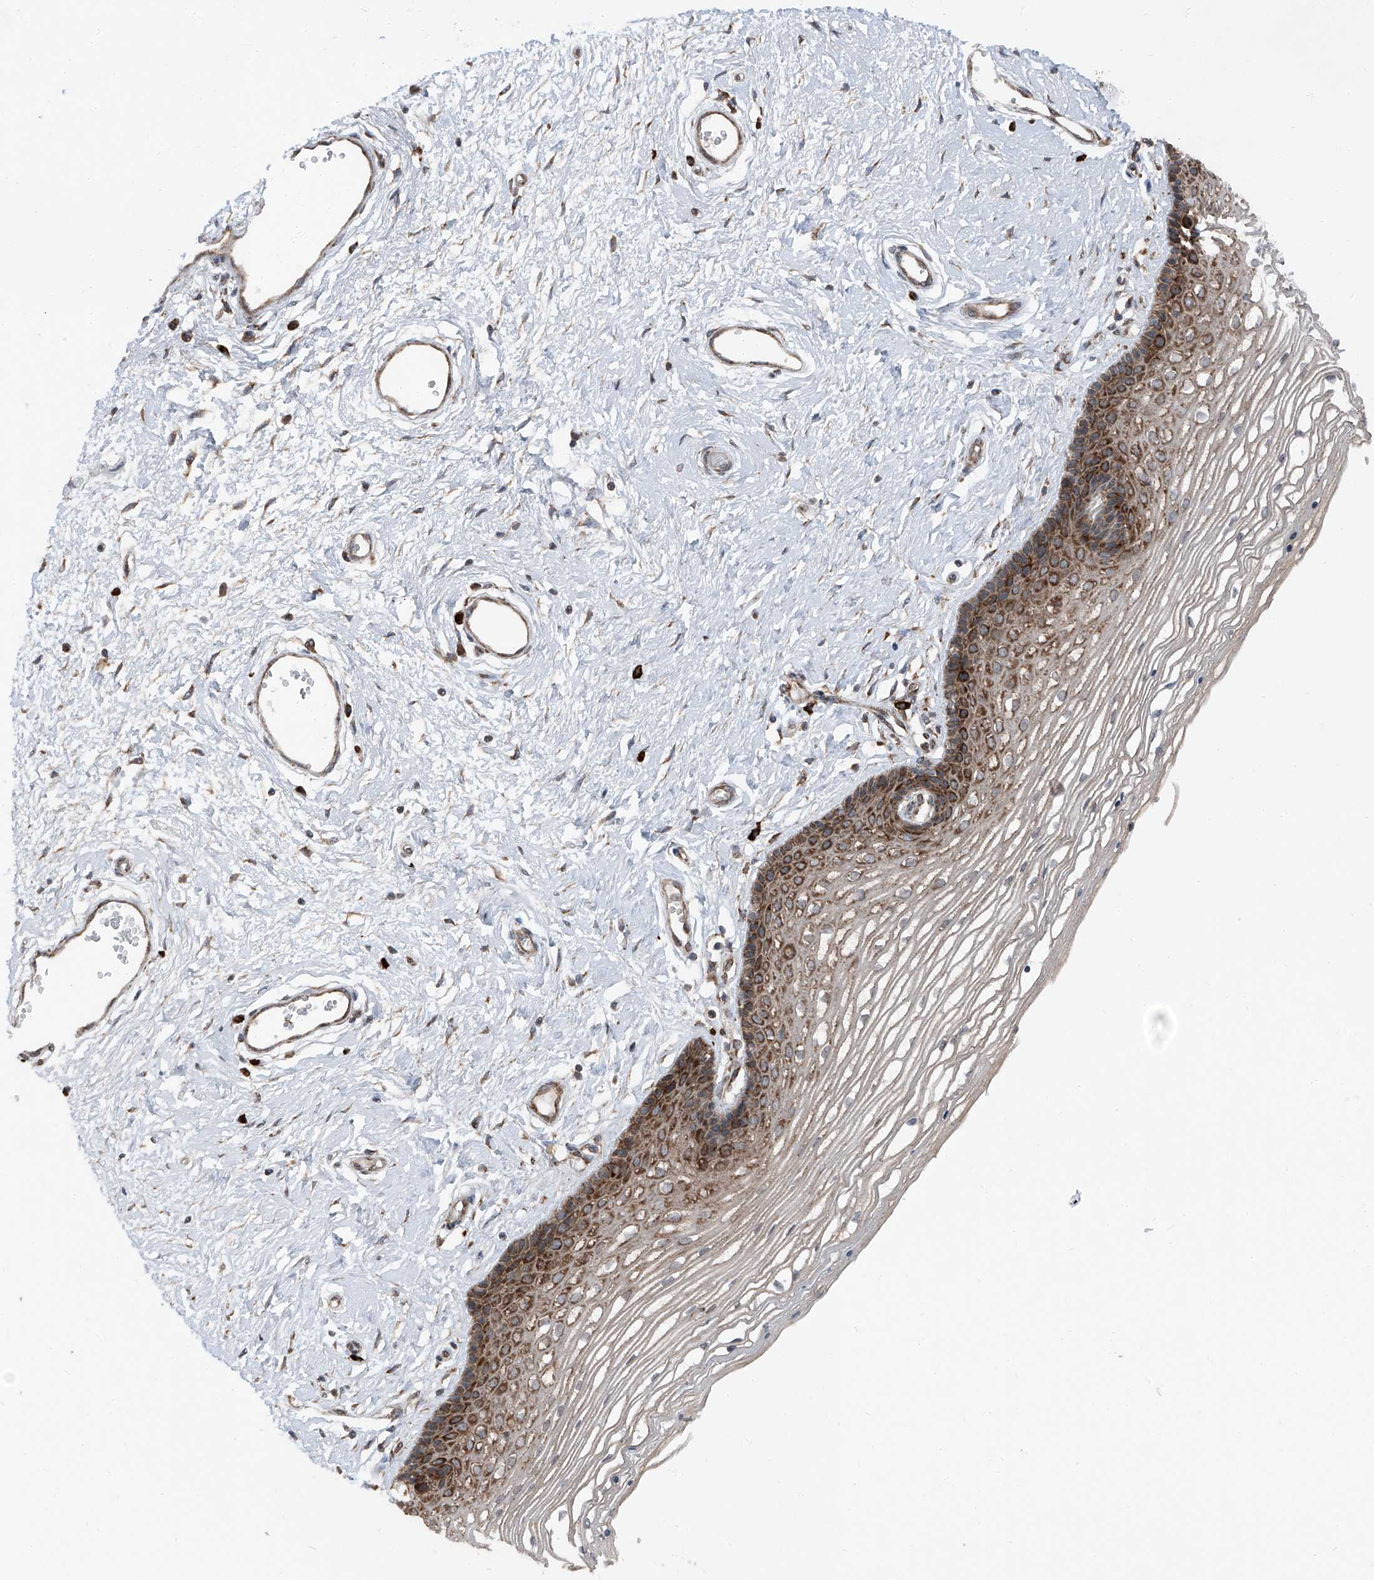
{"staining": {"intensity": "strong", "quantity": "<25%", "location": "cytoplasmic/membranous"}, "tissue": "vagina", "cell_type": "Squamous epithelial cells", "image_type": "normal", "snomed": [{"axis": "morphology", "description": "Normal tissue, NOS"}, {"axis": "topography", "description": "Vagina"}], "caption": "Immunohistochemical staining of benign vagina reveals medium levels of strong cytoplasmic/membranous positivity in about <25% of squamous epithelial cells.", "gene": "LIMK1", "patient": {"sex": "female", "age": 46}}